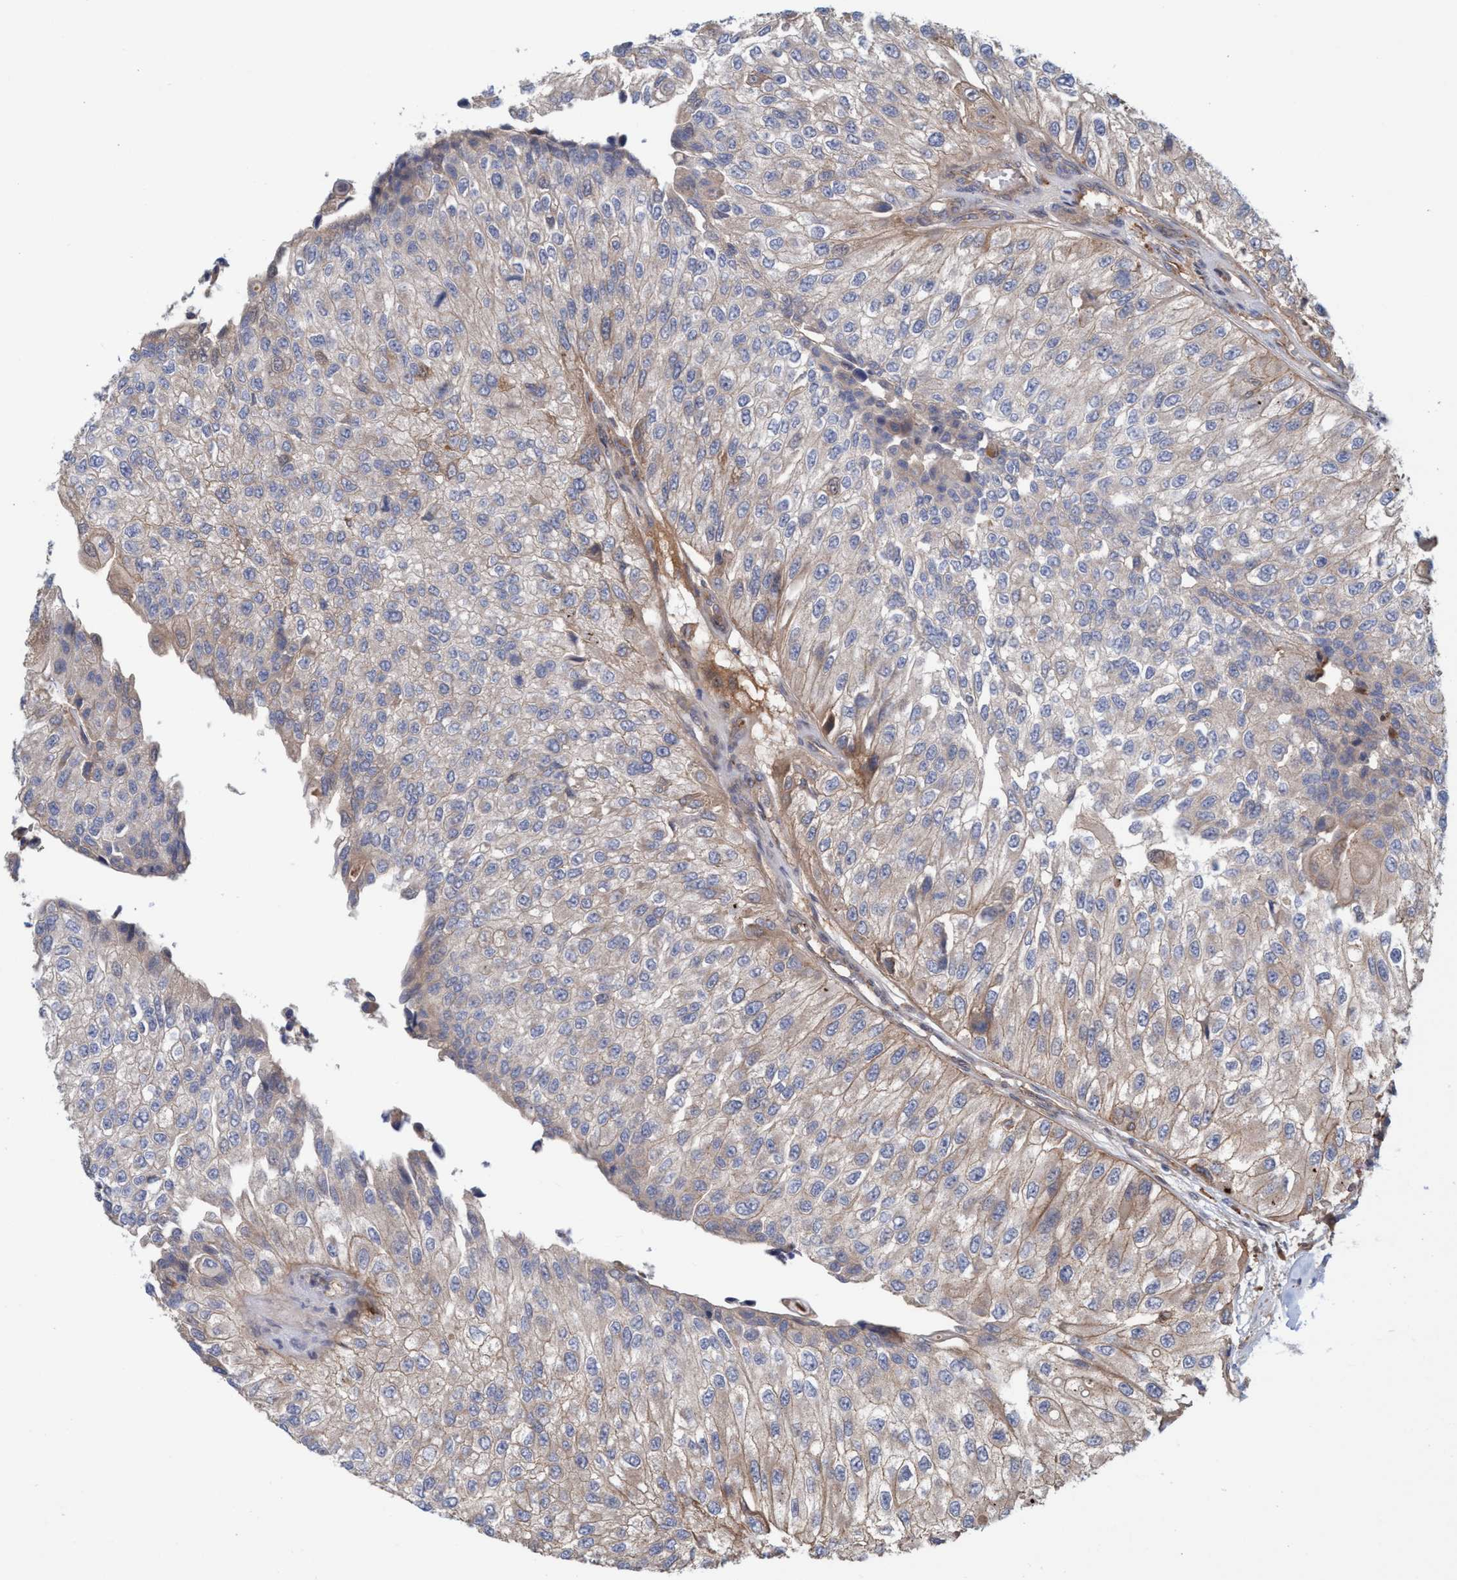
{"staining": {"intensity": "weak", "quantity": ">75%", "location": "cytoplasmic/membranous"}, "tissue": "urothelial cancer", "cell_type": "Tumor cells", "image_type": "cancer", "snomed": [{"axis": "morphology", "description": "Urothelial carcinoma, High grade"}, {"axis": "topography", "description": "Kidney"}, {"axis": "topography", "description": "Urinary bladder"}], "caption": "Urothelial carcinoma (high-grade) stained with DAB (3,3'-diaminobenzidine) immunohistochemistry (IHC) reveals low levels of weak cytoplasmic/membranous expression in approximately >75% of tumor cells.", "gene": "SPECC1", "patient": {"sex": "male", "age": 77}}